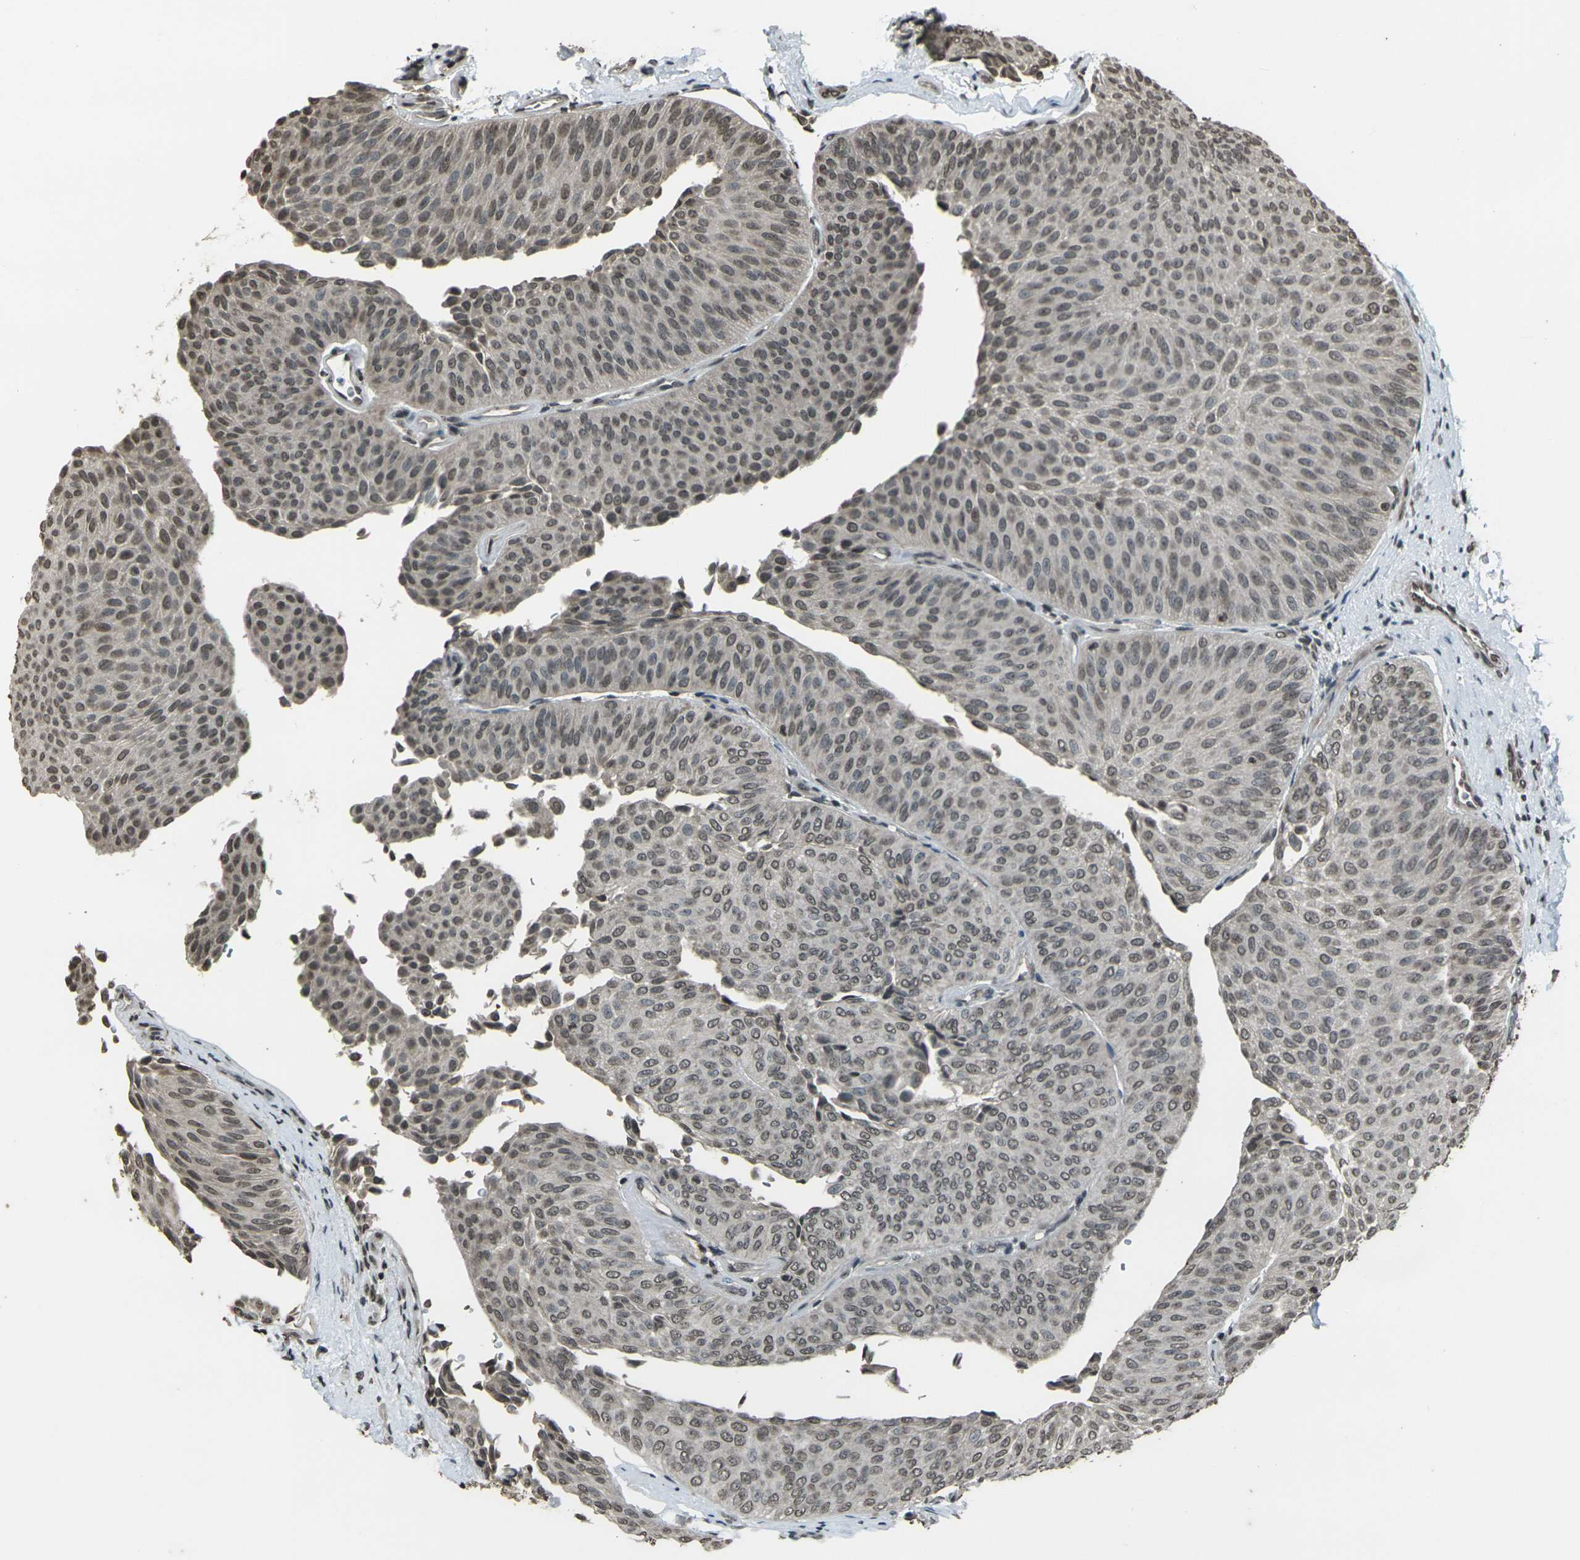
{"staining": {"intensity": "weak", "quantity": ">75%", "location": "nuclear"}, "tissue": "urothelial cancer", "cell_type": "Tumor cells", "image_type": "cancer", "snomed": [{"axis": "morphology", "description": "Urothelial carcinoma, Low grade"}, {"axis": "topography", "description": "Urinary bladder"}], "caption": "Urothelial cancer stained with immunohistochemistry shows weak nuclear positivity in approximately >75% of tumor cells.", "gene": "PRPF8", "patient": {"sex": "female", "age": 60}}